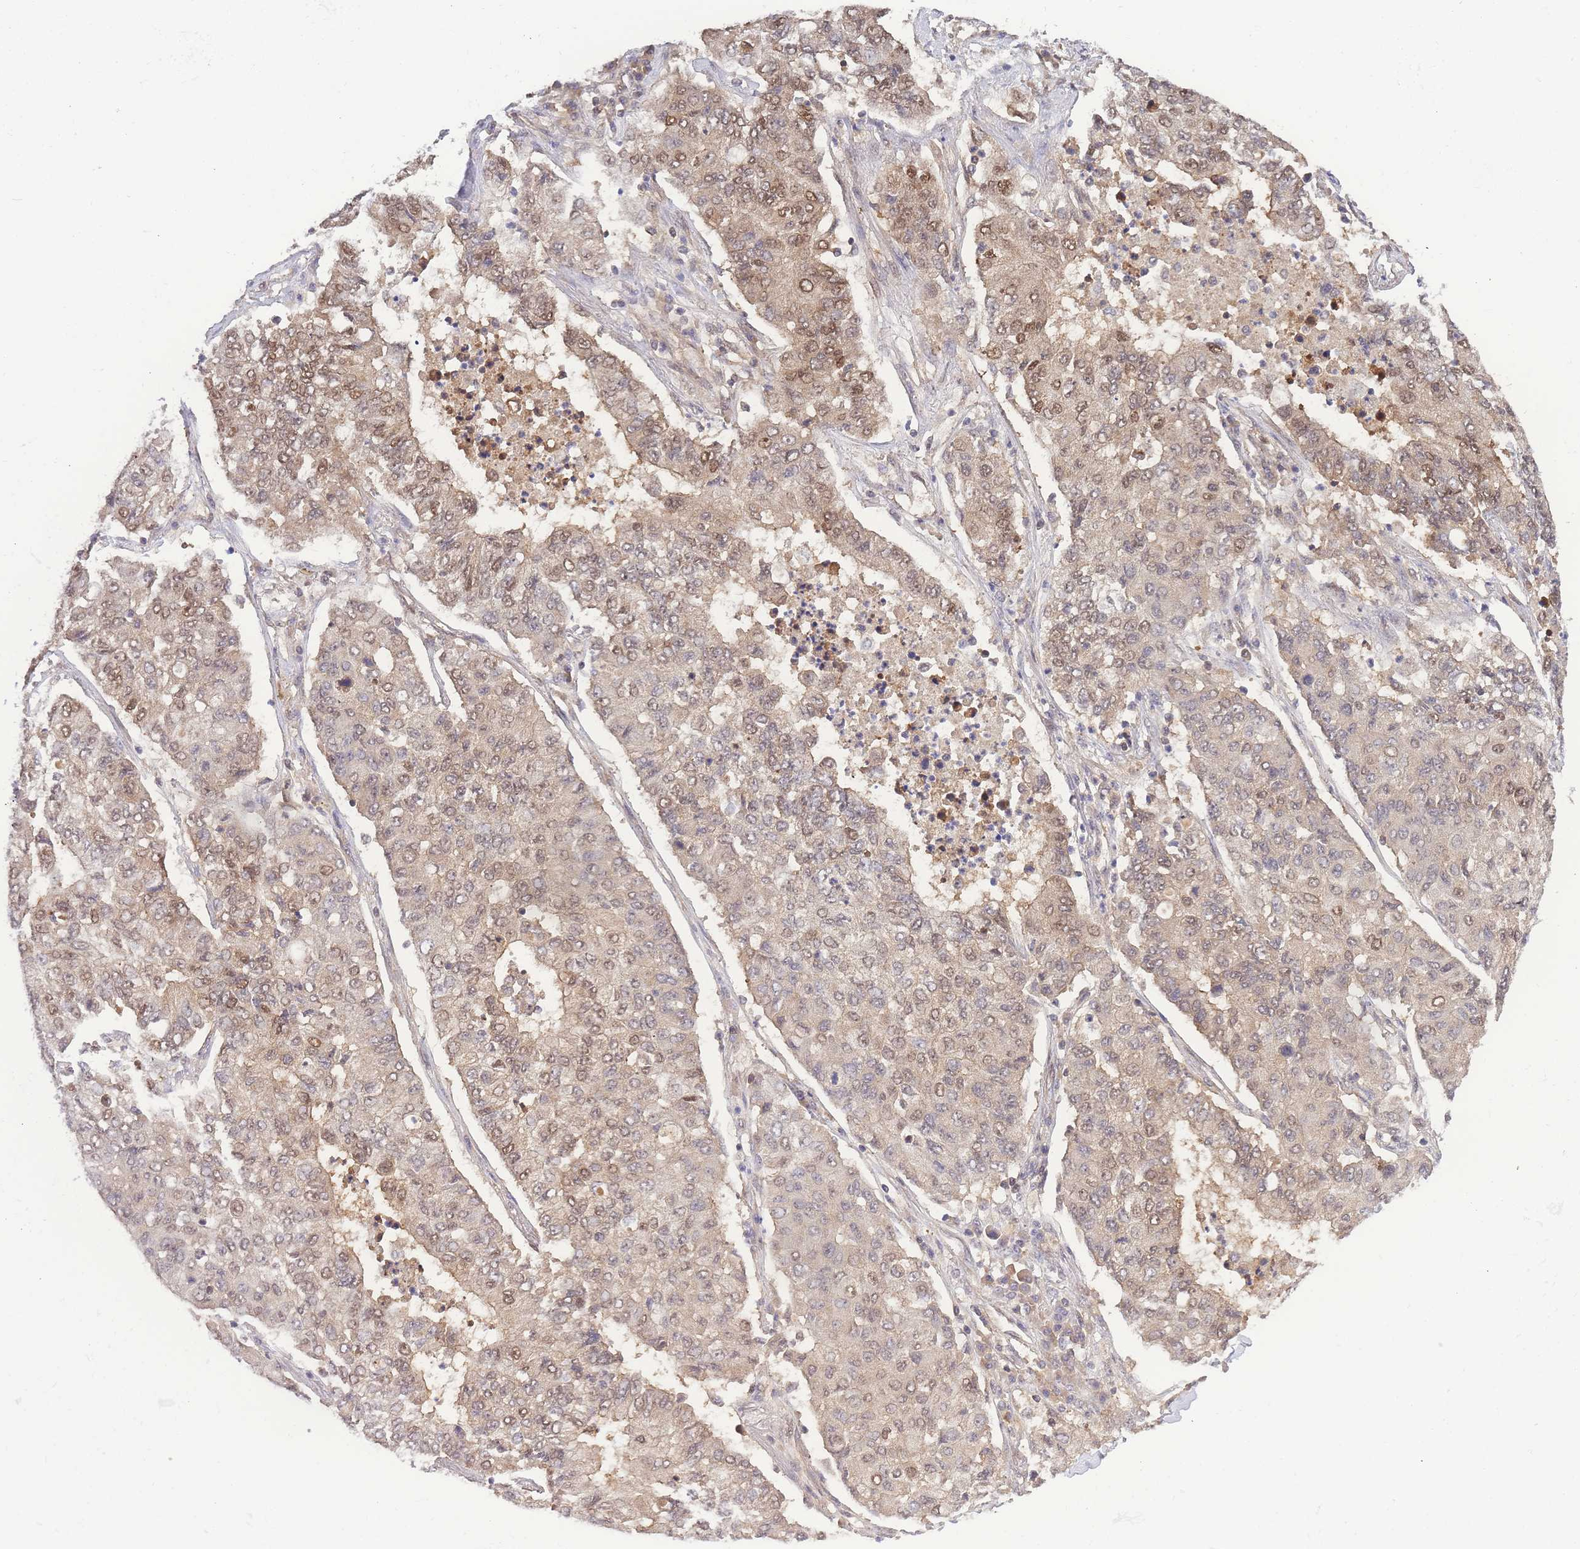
{"staining": {"intensity": "moderate", "quantity": ">75%", "location": "nuclear"}, "tissue": "lung cancer", "cell_type": "Tumor cells", "image_type": "cancer", "snomed": [{"axis": "morphology", "description": "Squamous cell carcinoma, NOS"}, {"axis": "topography", "description": "Lung"}], "caption": "Protein staining of lung cancer tissue shows moderate nuclear staining in approximately >75% of tumor cells. The staining was performed using DAB to visualize the protein expression in brown, while the nuclei were stained in blue with hematoxylin (Magnification: 20x).", "gene": "KIAA1191", "patient": {"sex": "male", "age": 74}}